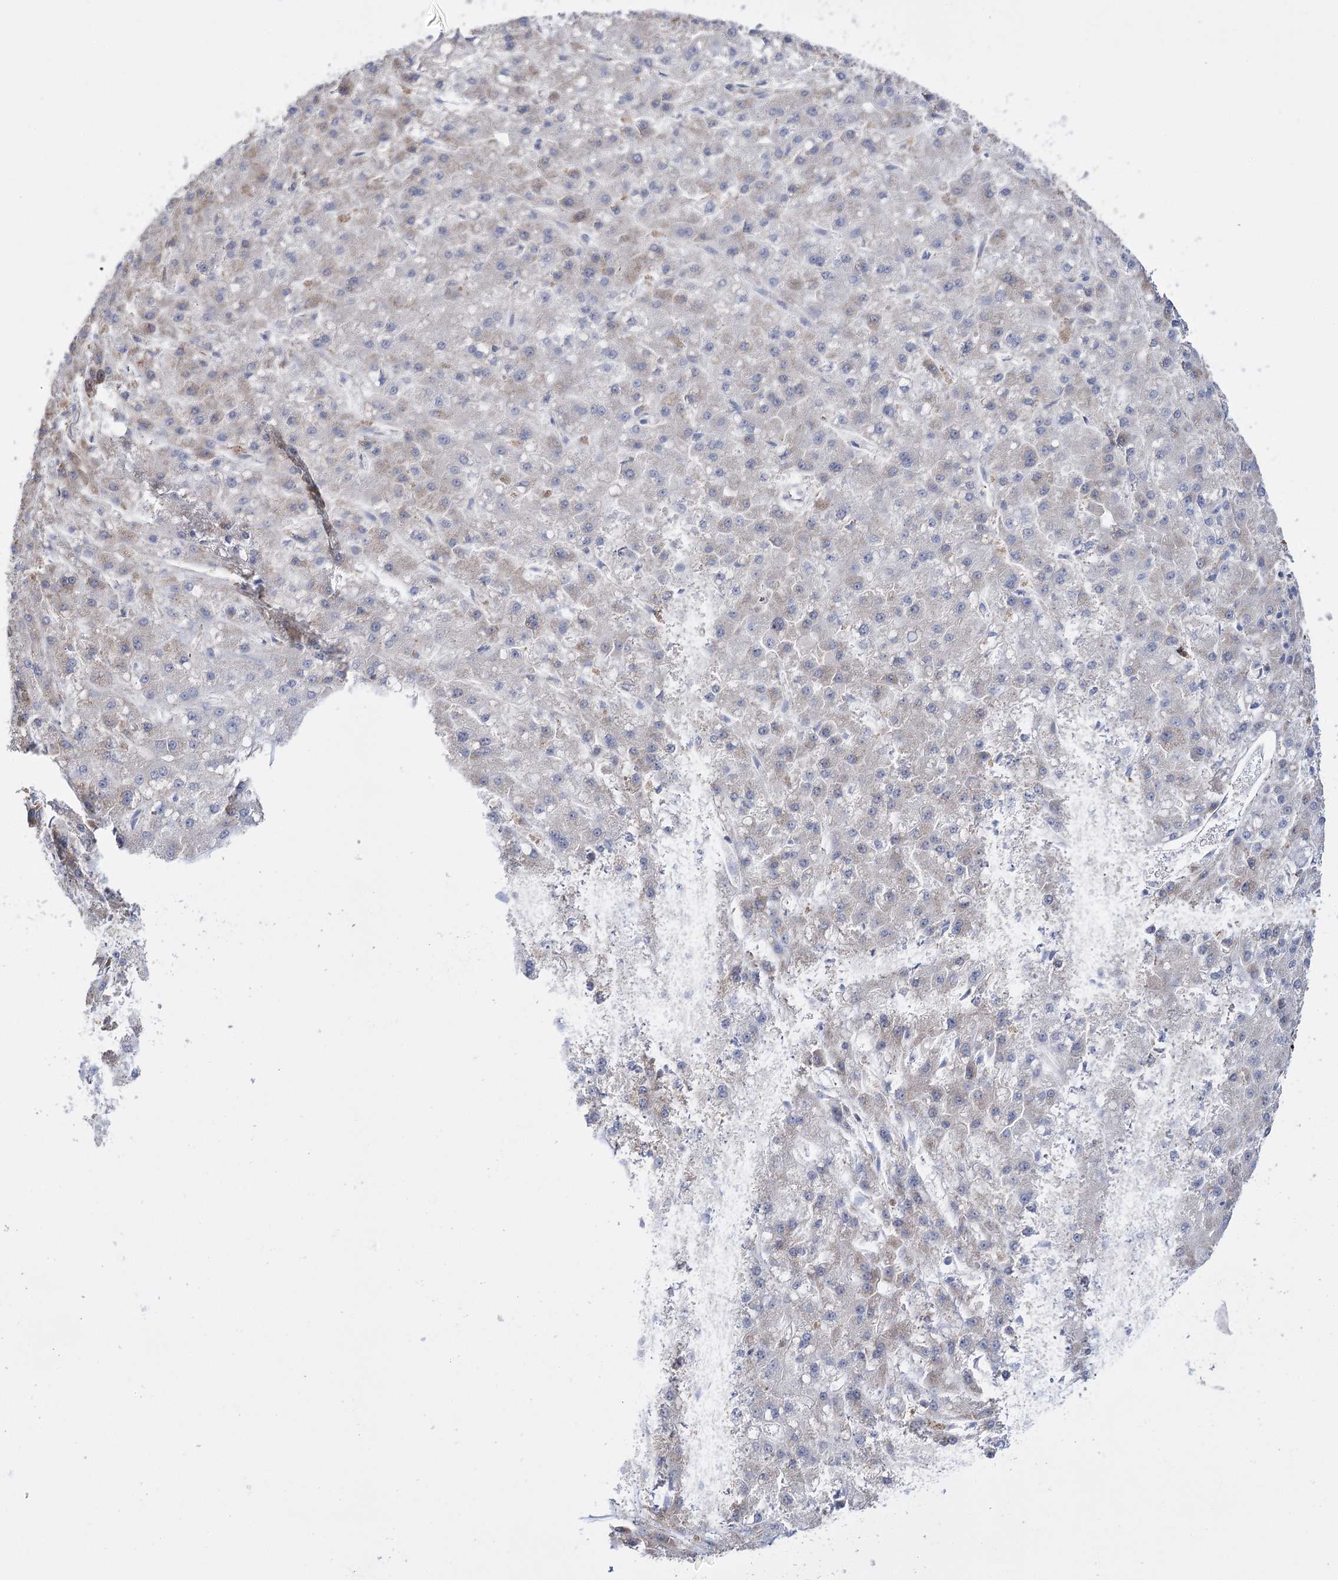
{"staining": {"intensity": "weak", "quantity": "<25%", "location": "cytoplasmic/membranous"}, "tissue": "liver cancer", "cell_type": "Tumor cells", "image_type": "cancer", "snomed": [{"axis": "morphology", "description": "Carcinoma, Hepatocellular, NOS"}, {"axis": "topography", "description": "Liver"}], "caption": "The IHC photomicrograph has no significant positivity in tumor cells of liver hepatocellular carcinoma tissue.", "gene": "PTER", "patient": {"sex": "male", "age": 67}}